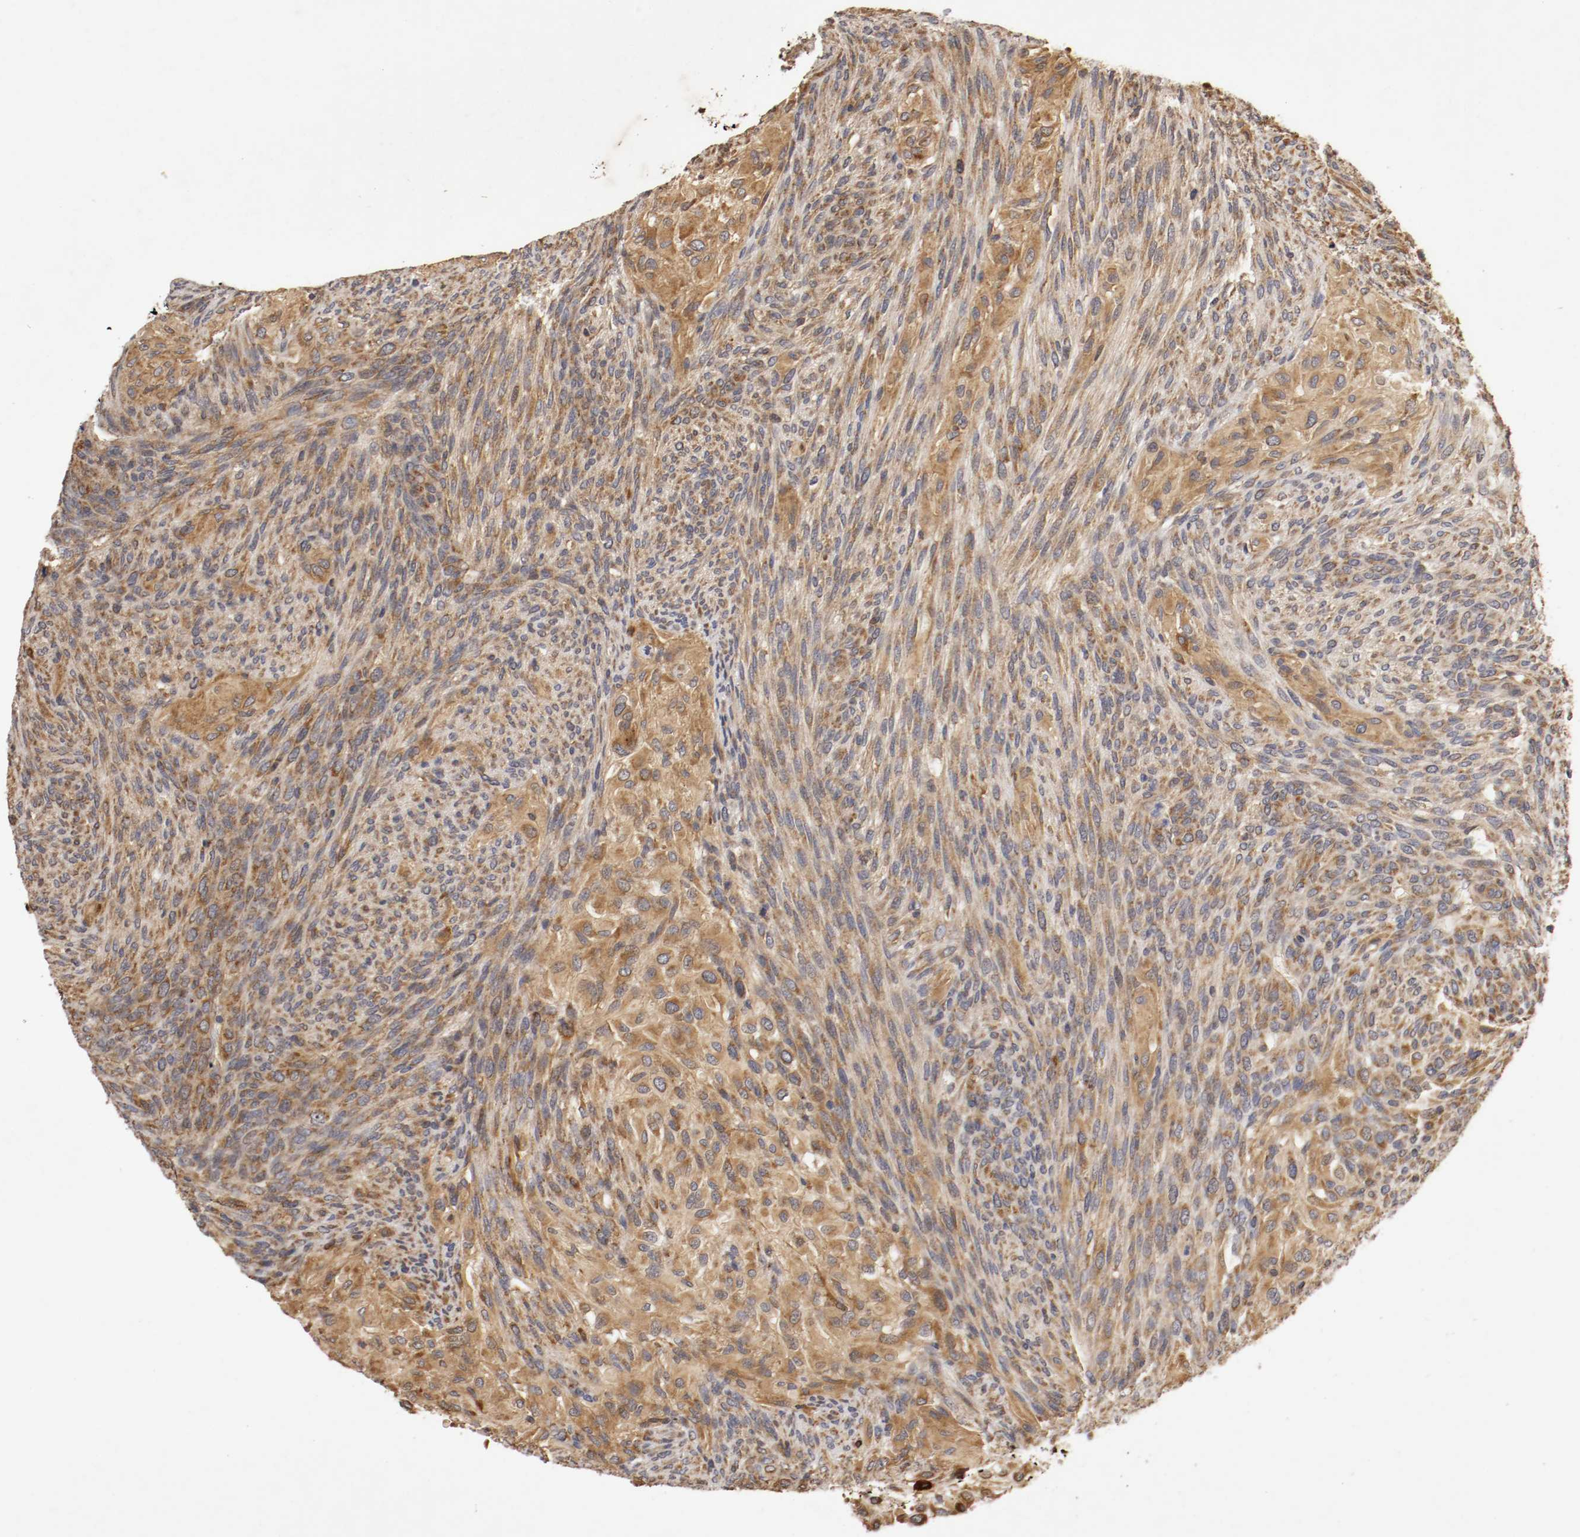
{"staining": {"intensity": "strong", "quantity": ">75%", "location": "cytoplasmic/membranous"}, "tissue": "glioma", "cell_type": "Tumor cells", "image_type": "cancer", "snomed": [{"axis": "morphology", "description": "Glioma, malignant, High grade"}, {"axis": "topography", "description": "Cerebral cortex"}], "caption": "Tumor cells reveal high levels of strong cytoplasmic/membranous positivity in approximately >75% of cells in malignant high-grade glioma.", "gene": "VEZT", "patient": {"sex": "female", "age": 55}}